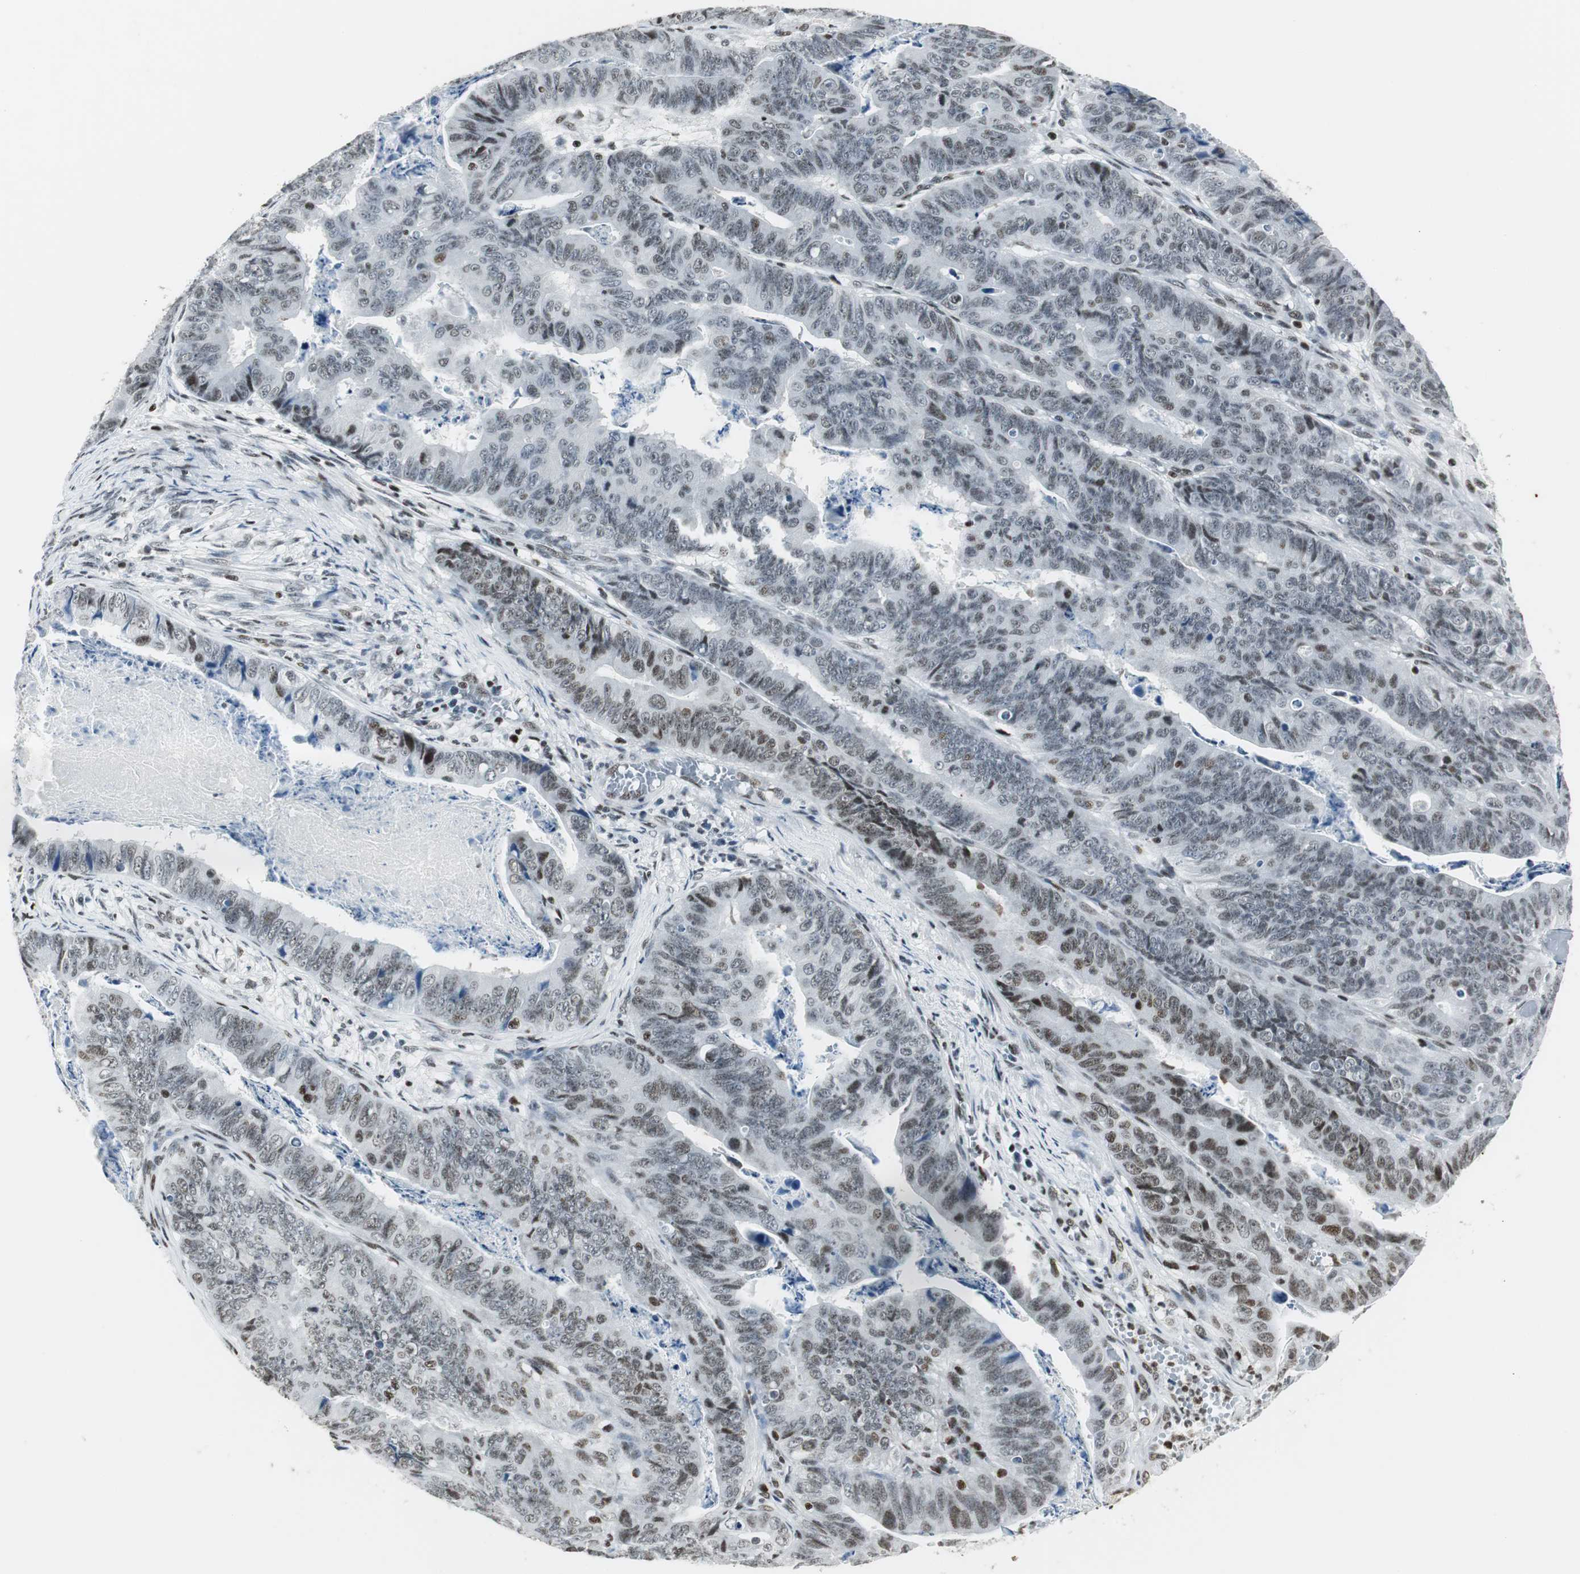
{"staining": {"intensity": "weak", "quantity": "25%-75%", "location": "nuclear"}, "tissue": "stomach cancer", "cell_type": "Tumor cells", "image_type": "cancer", "snomed": [{"axis": "morphology", "description": "Adenocarcinoma, NOS"}, {"axis": "topography", "description": "Stomach, lower"}], "caption": "Stomach cancer (adenocarcinoma) stained with a protein marker exhibits weak staining in tumor cells.", "gene": "RBBP4", "patient": {"sex": "male", "age": 77}}